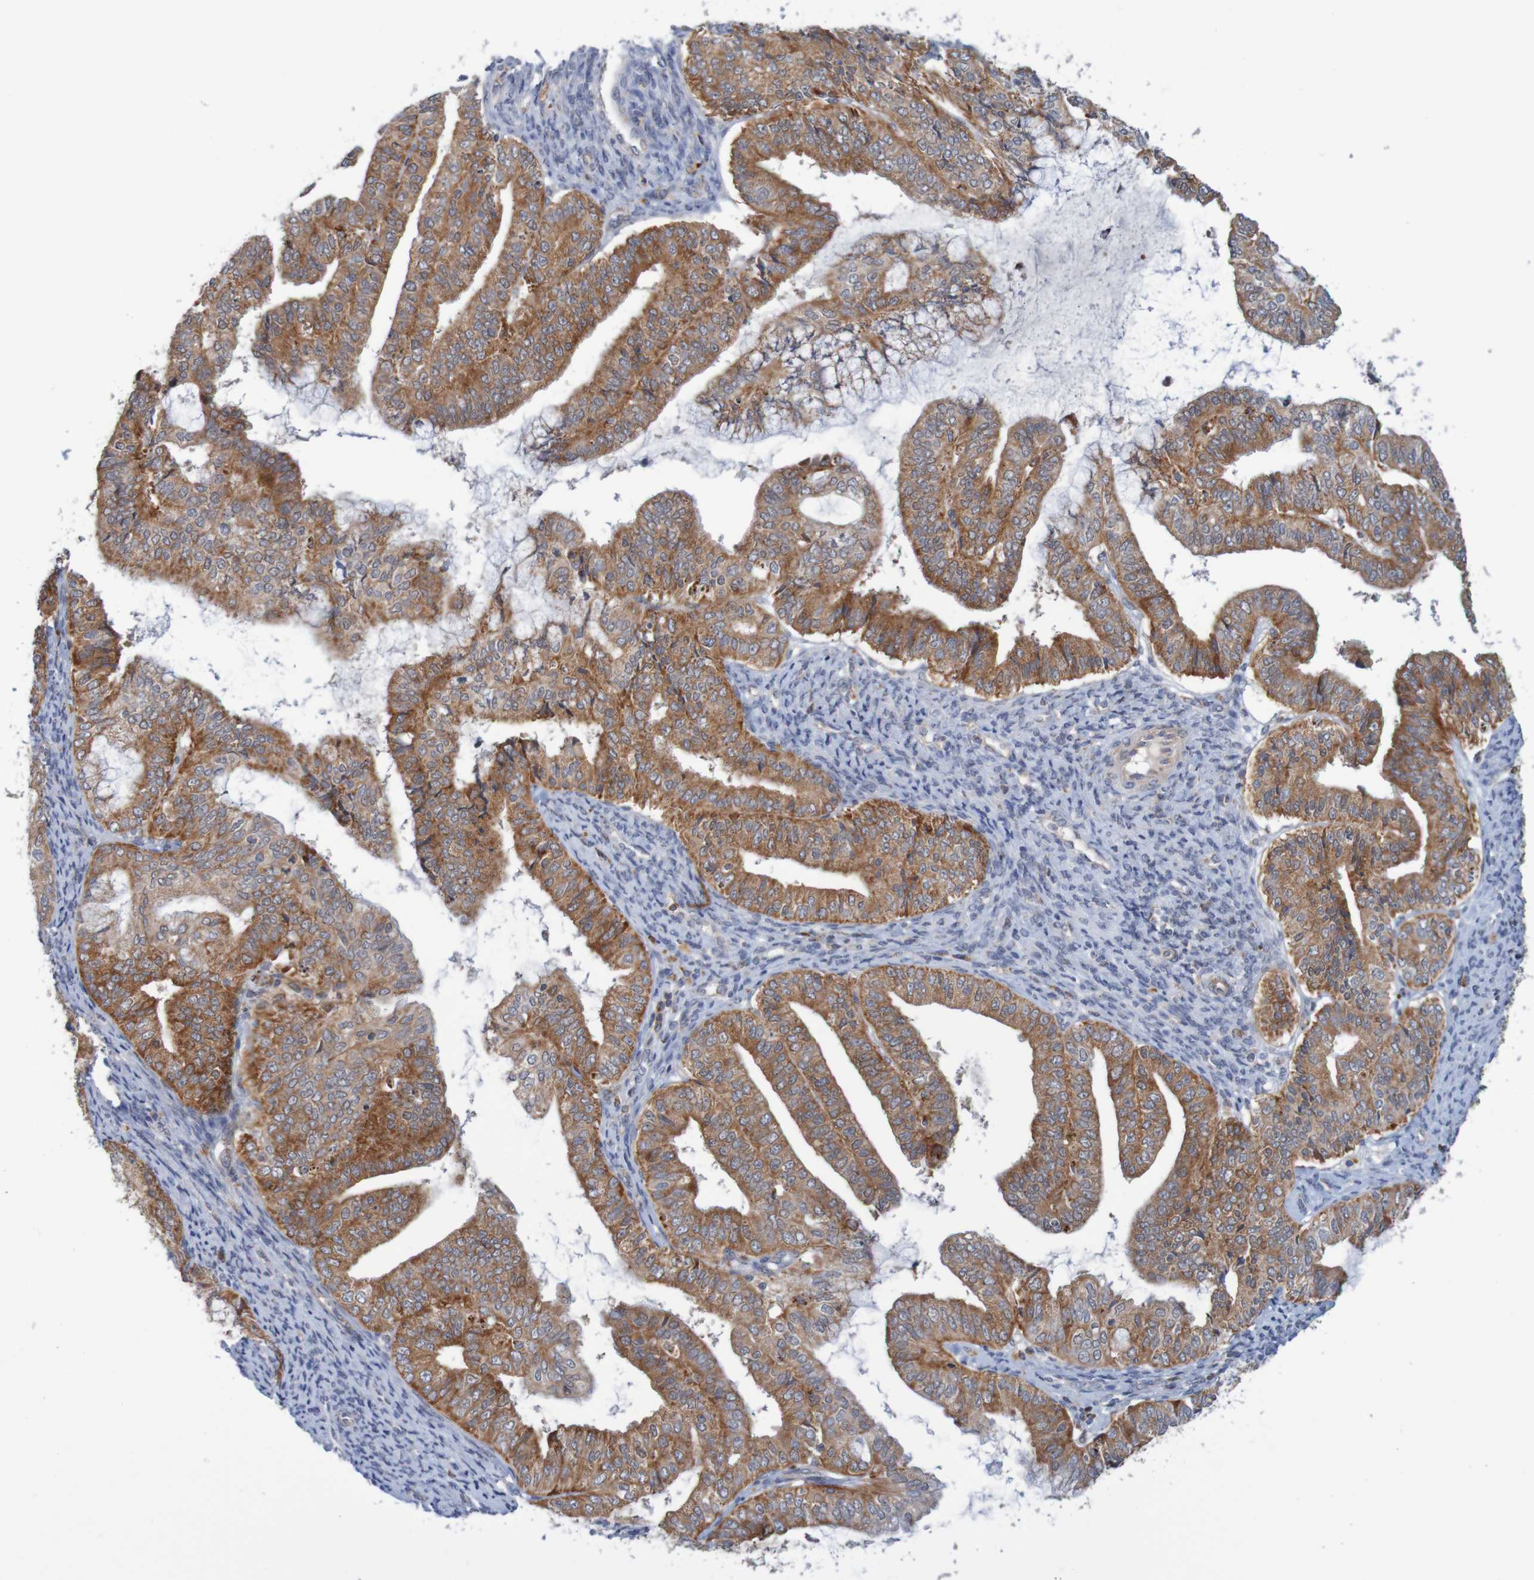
{"staining": {"intensity": "moderate", "quantity": ">75%", "location": "cytoplasmic/membranous"}, "tissue": "endometrial cancer", "cell_type": "Tumor cells", "image_type": "cancer", "snomed": [{"axis": "morphology", "description": "Adenocarcinoma, NOS"}, {"axis": "topography", "description": "Endometrium"}], "caption": "Human endometrial adenocarcinoma stained with a brown dye demonstrates moderate cytoplasmic/membranous positive positivity in about >75% of tumor cells.", "gene": "NAV2", "patient": {"sex": "female", "age": 63}}